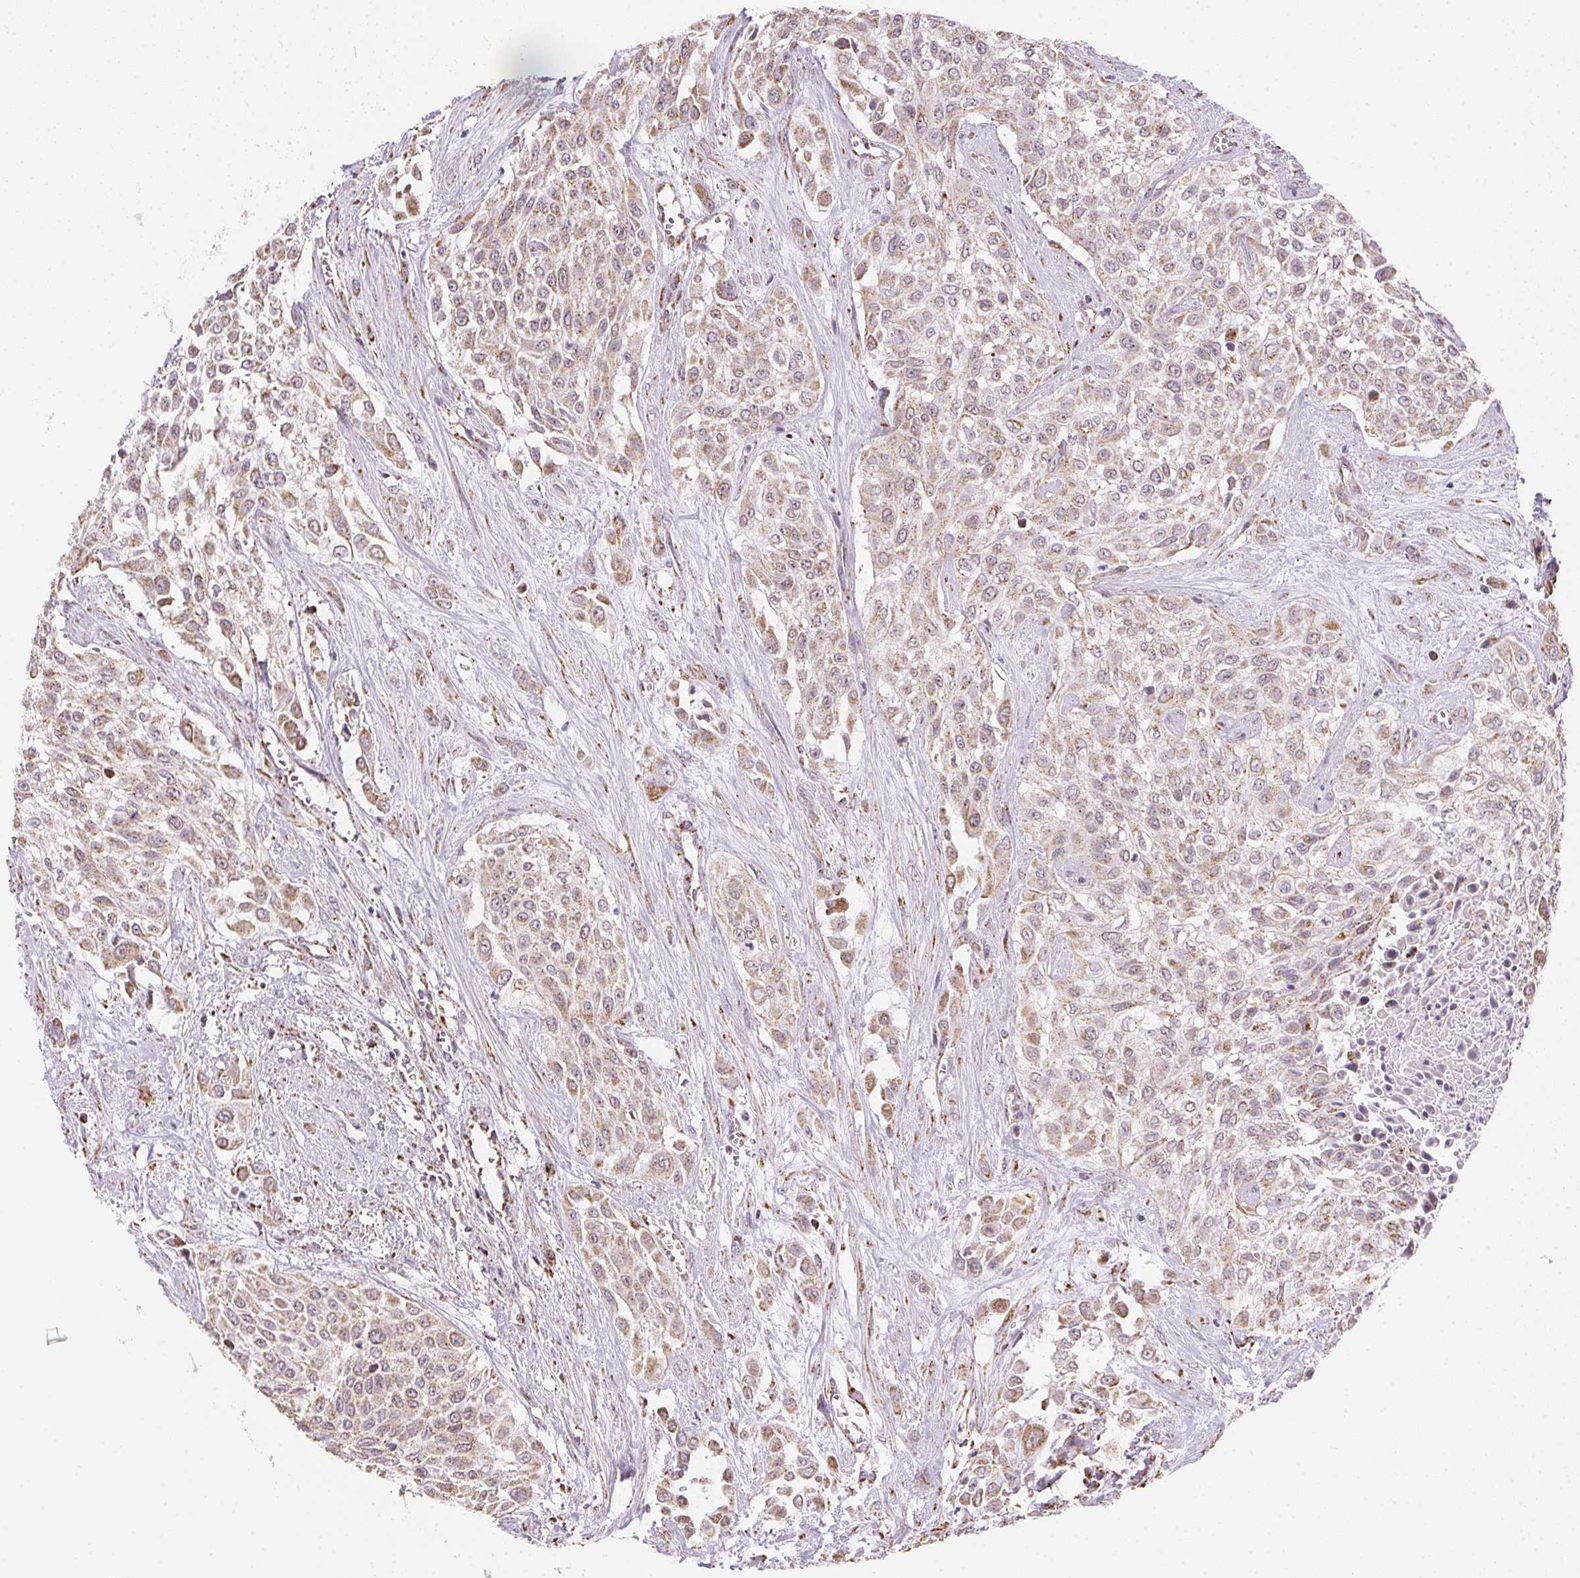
{"staining": {"intensity": "weak", "quantity": ">75%", "location": "cytoplasmic/membranous"}, "tissue": "urothelial cancer", "cell_type": "Tumor cells", "image_type": "cancer", "snomed": [{"axis": "morphology", "description": "Urothelial carcinoma, High grade"}, {"axis": "topography", "description": "Urinary bladder"}], "caption": "Immunohistochemical staining of high-grade urothelial carcinoma shows low levels of weak cytoplasmic/membranous protein positivity in about >75% of tumor cells.", "gene": "MAPK11", "patient": {"sex": "male", "age": 57}}